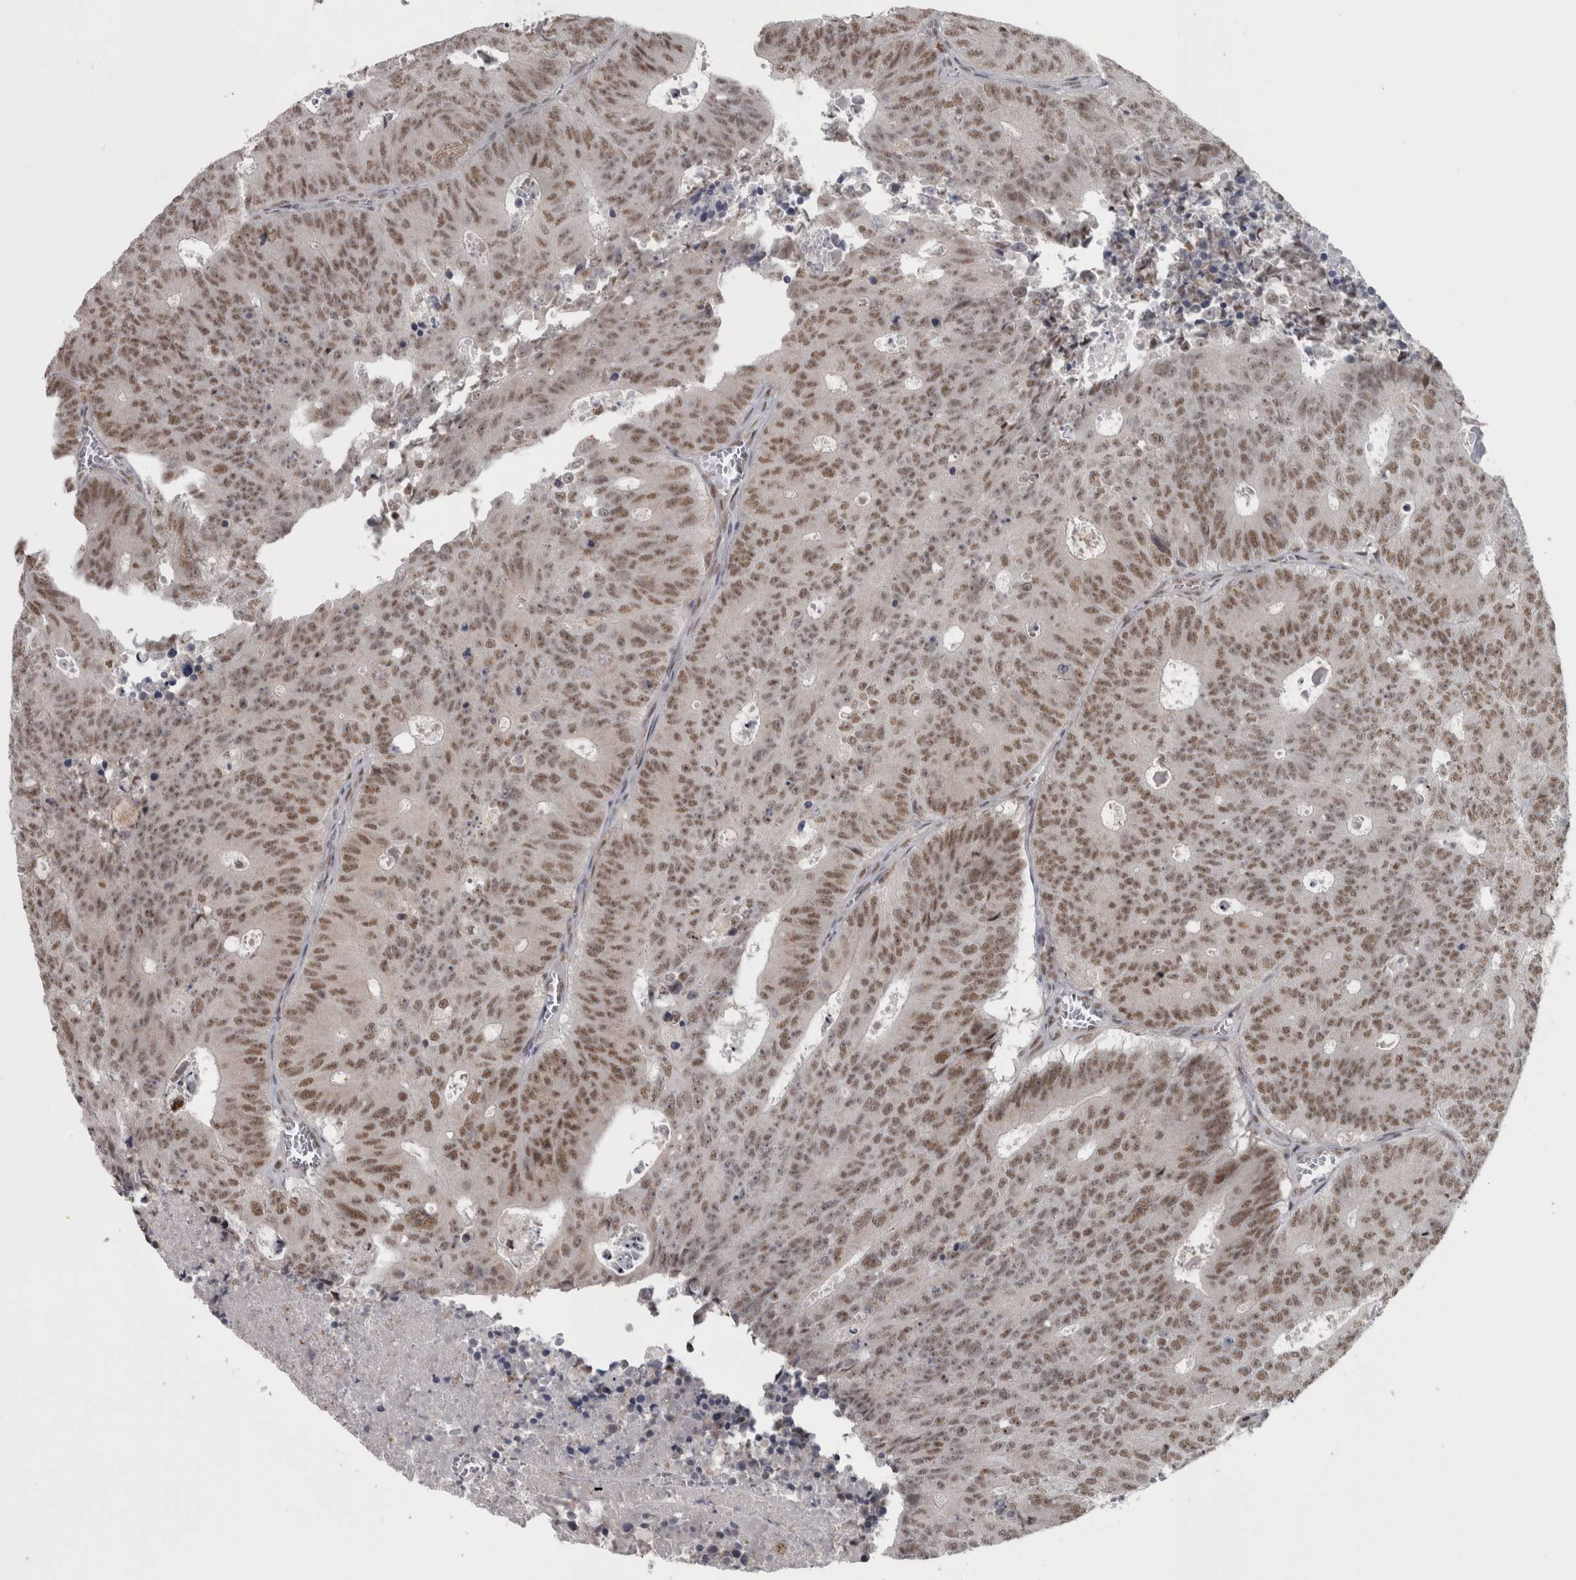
{"staining": {"intensity": "moderate", "quantity": ">75%", "location": "nuclear"}, "tissue": "colorectal cancer", "cell_type": "Tumor cells", "image_type": "cancer", "snomed": [{"axis": "morphology", "description": "Adenocarcinoma, NOS"}, {"axis": "topography", "description": "Colon"}], "caption": "A histopathology image of human colorectal cancer (adenocarcinoma) stained for a protein exhibits moderate nuclear brown staining in tumor cells.", "gene": "MICU3", "patient": {"sex": "male", "age": 87}}